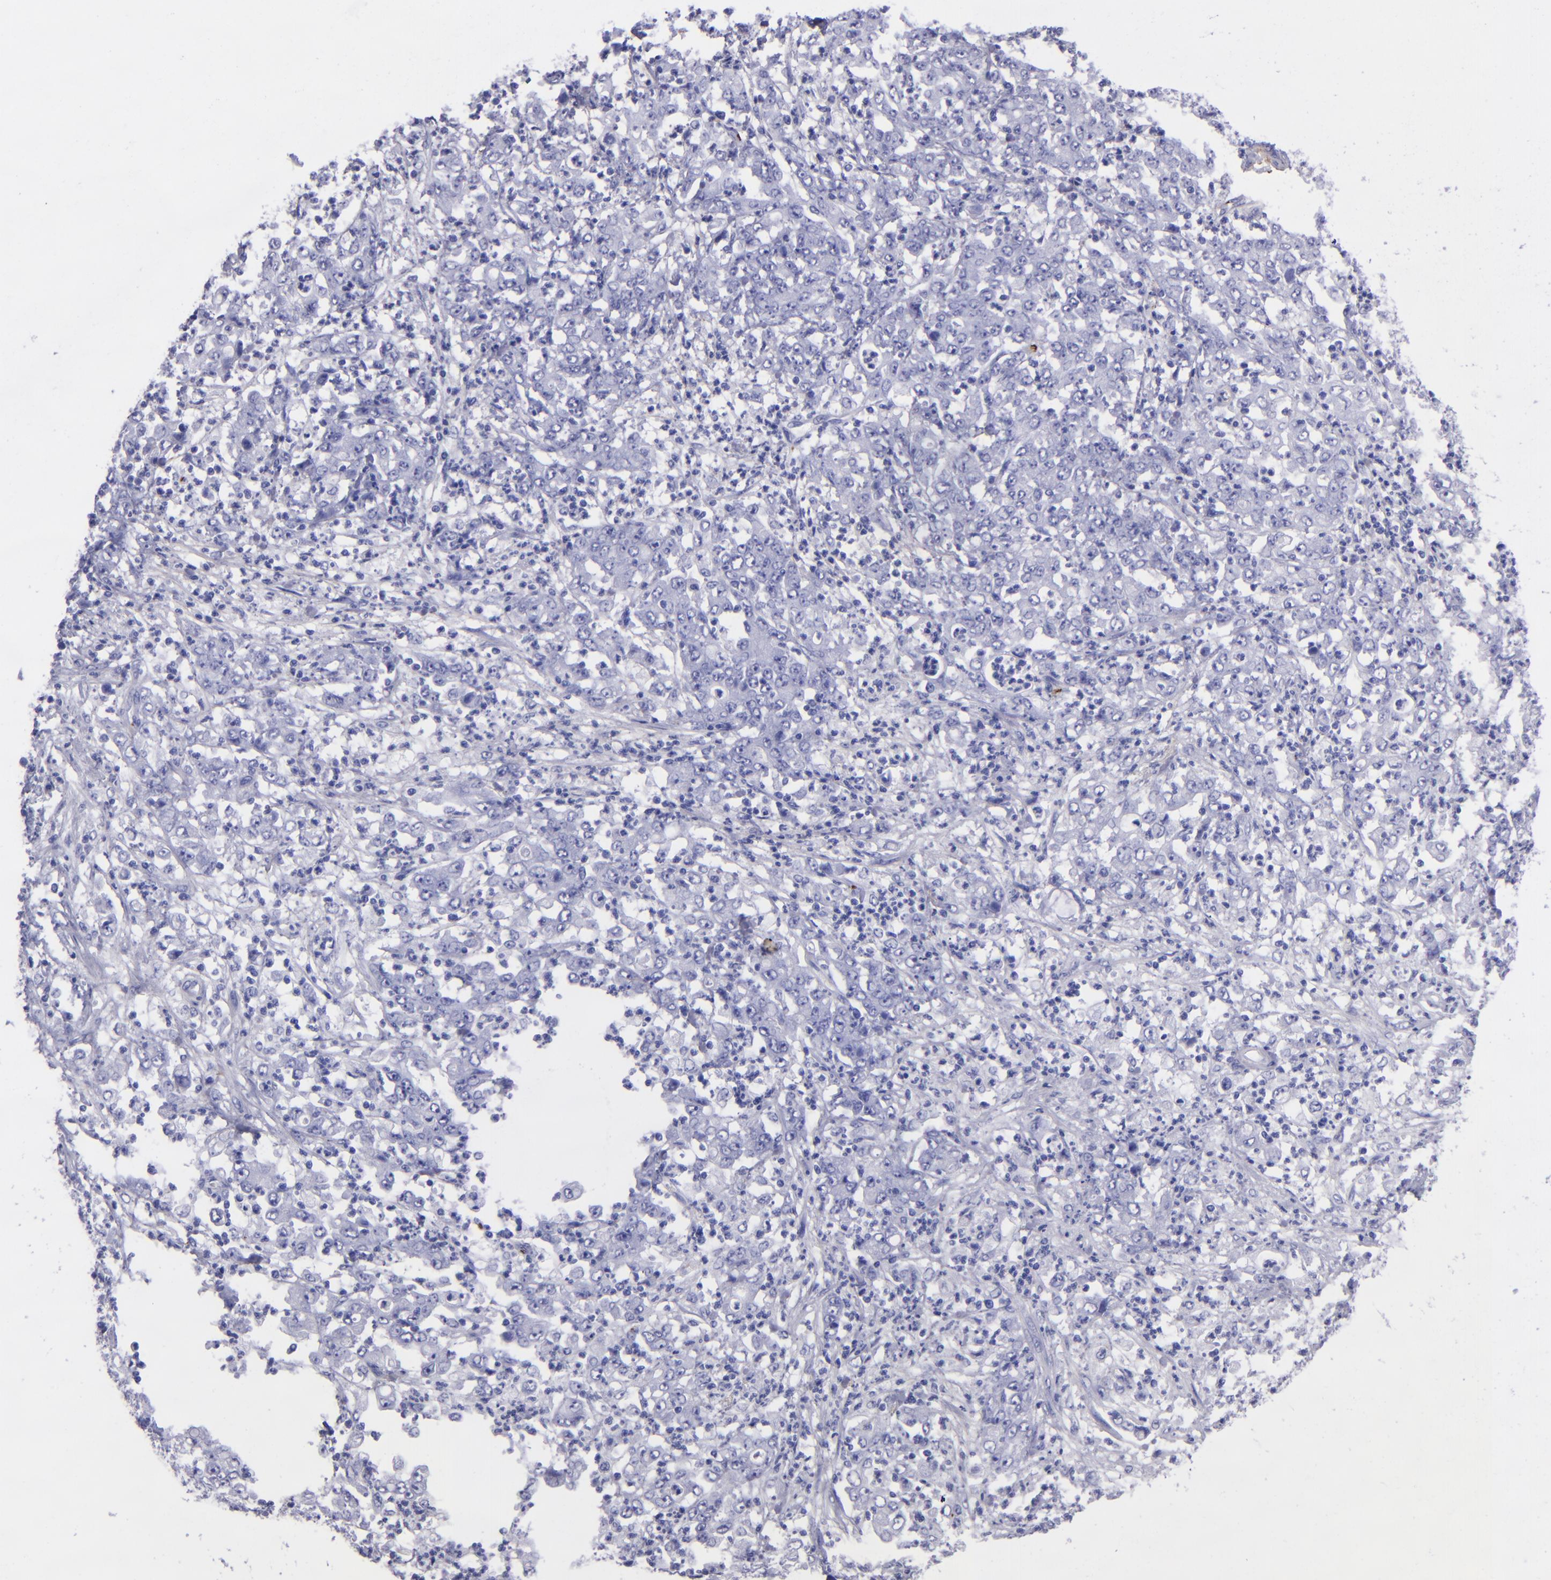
{"staining": {"intensity": "negative", "quantity": "none", "location": "none"}, "tissue": "stomach cancer", "cell_type": "Tumor cells", "image_type": "cancer", "snomed": [{"axis": "morphology", "description": "Adenocarcinoma, NOS"}, {"axis": "topography", "description": "Stomach, lower"}], "caption": "High magnification brightfield microscopy of adenocarcinoma (stomach) stained with DAB (brown) and counterstained with hematoxylin (blue): tumor cells show no significant staining.", "gene": "EFCAB13", "patient": {"sex": "female", "age": 71}}